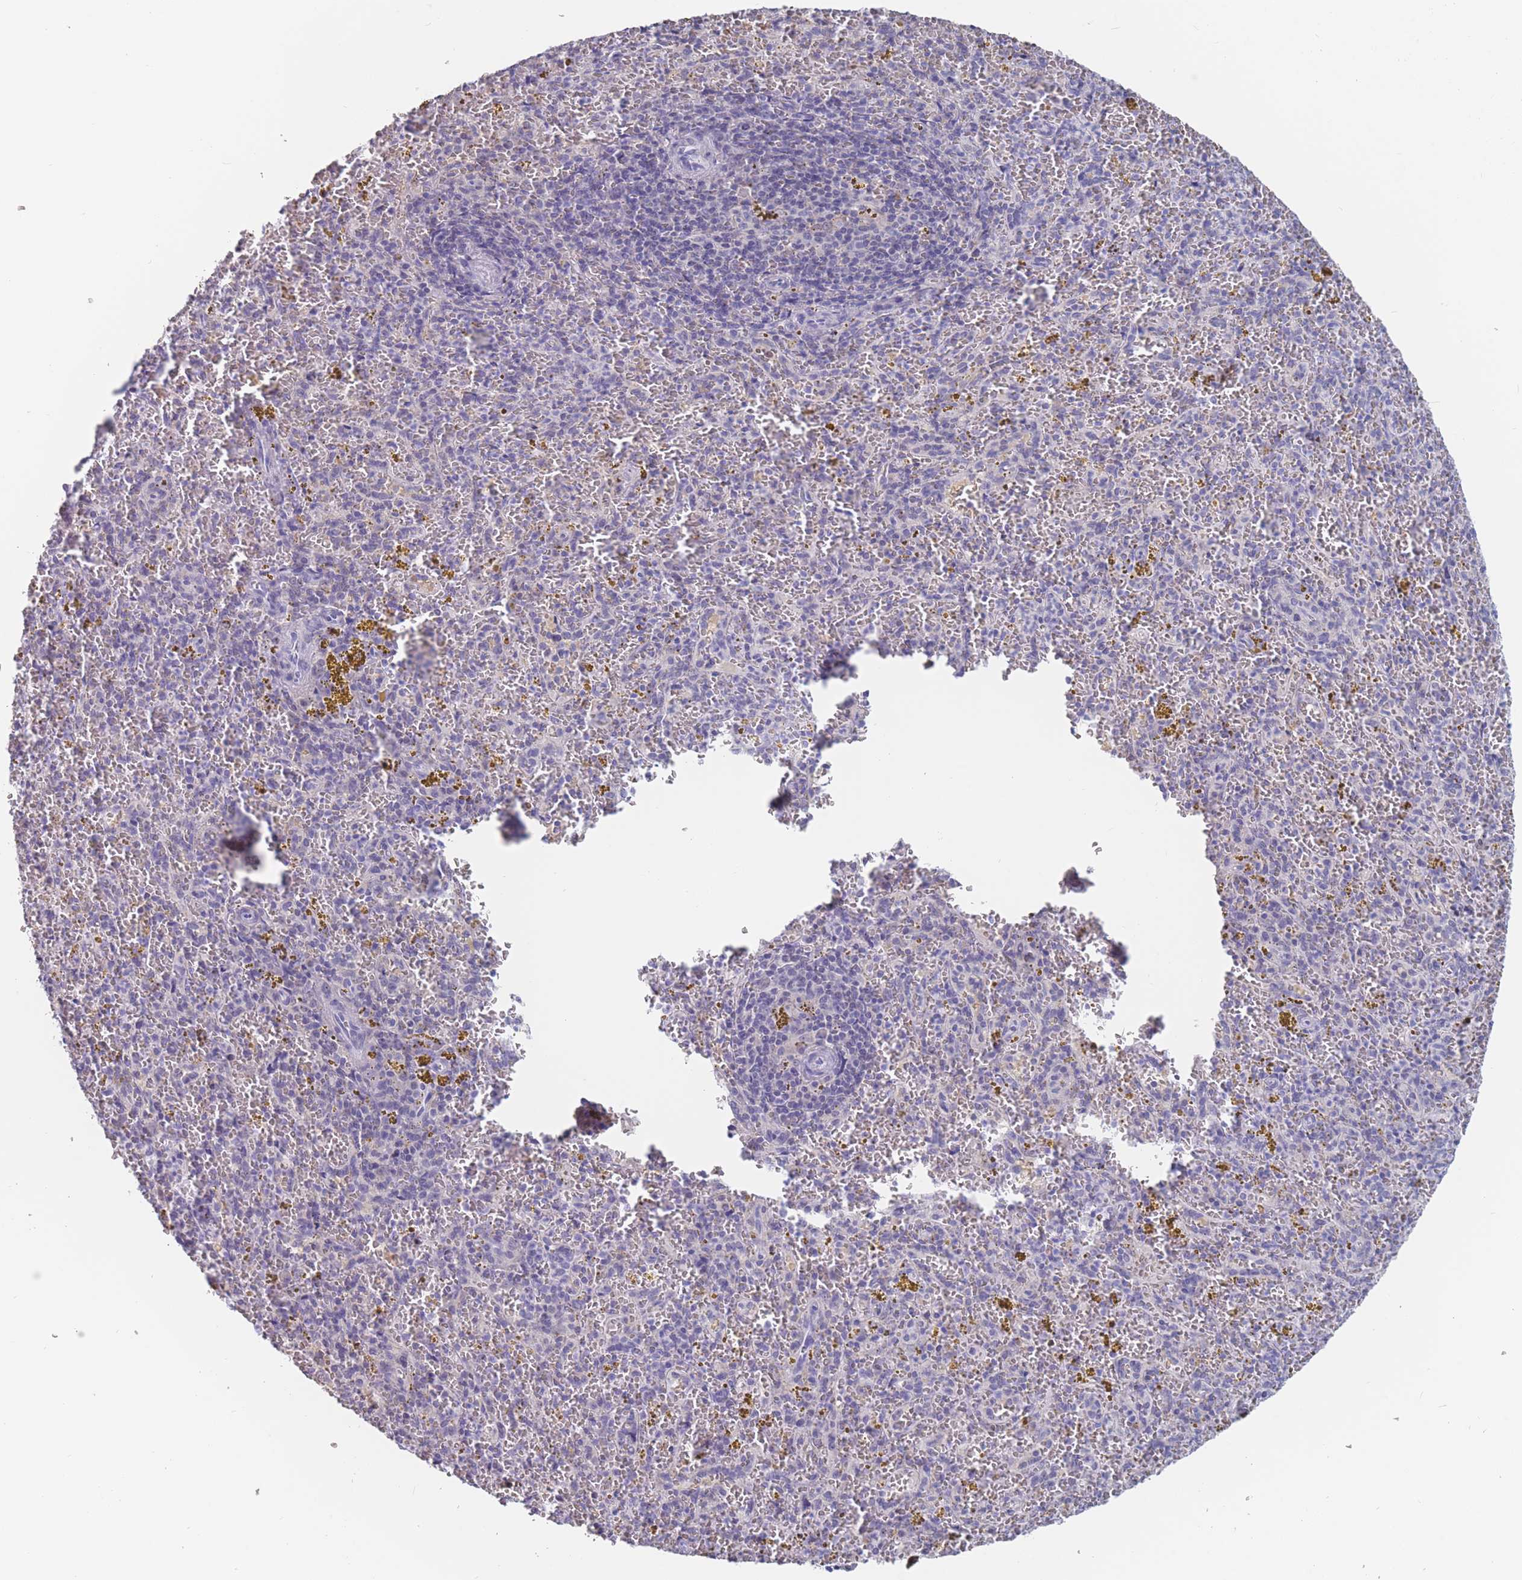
{"staining": {"intensity": "negative", "quantity": "none", "location": "none"}, "tissue": "spleen", "cell_type": "Cells in red pulp", "image_type": "normal", "snomed": [{"axis": "morphology", "description": "Normal tissue, NOS"}, {"axis": "topography", "description": "Spleen"}], "caption": "A high-resolution photomicrograph shows immunohistochemistry staining of normal spleen, which displays no significant expression in cells in red pulp.", "gene": "CYP51A1", "patient": {"sex": "male", "age": 57}}